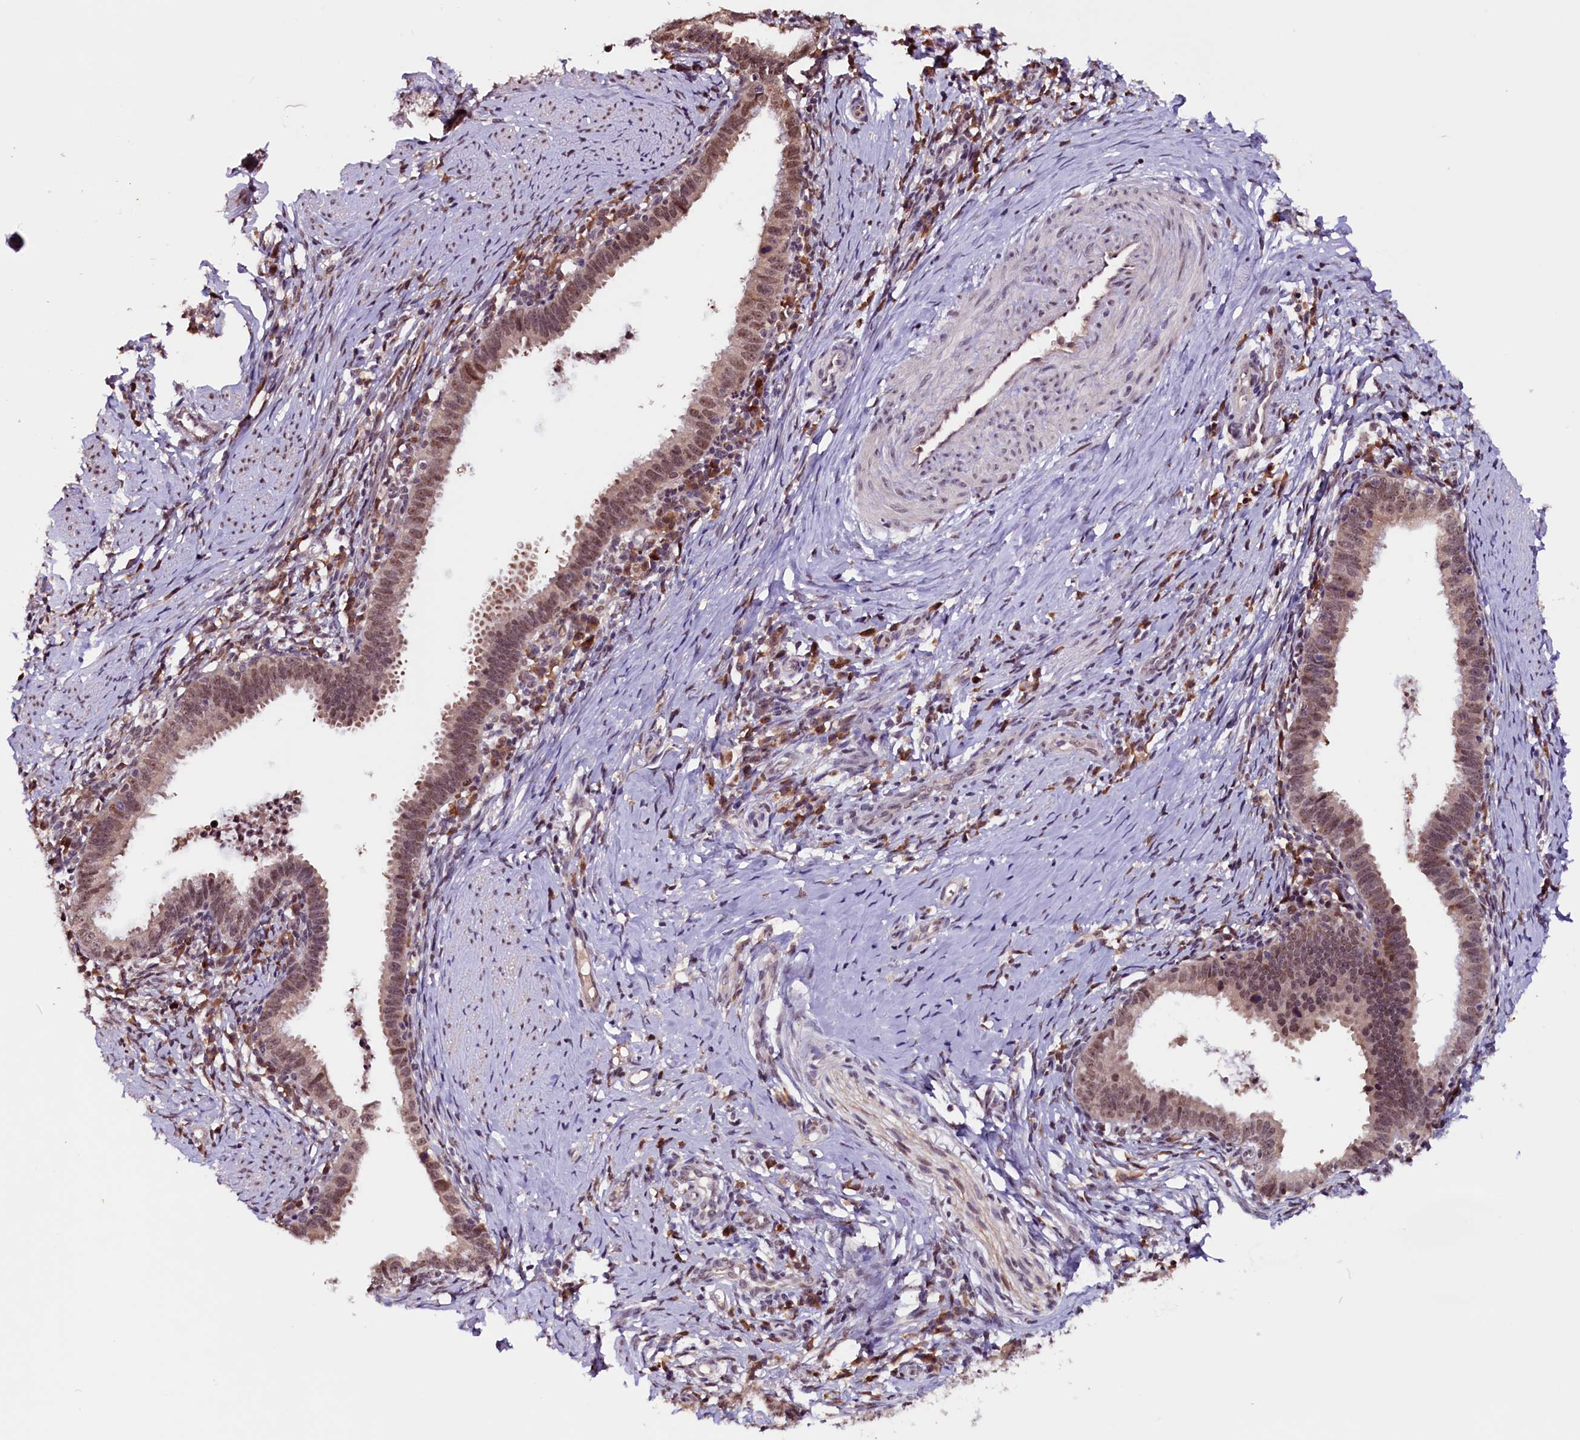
{"staining": {"intensity": "moderate", "quantity": ">75%", "location": "nuclear"}, "tissue": "cervical cancer", "cell_type": "Tumor cells", "image_type": "cancer", "snomed": [{"axis": "morphology", "description": "Adenocarcinoma, NOS"}, {"axis": "topography", "description": "Cervix"}], "caption": "IHC image of human adenocarcinoma (cervical) stained for a protein (brown), which displays medium levels of moderate nuclear expression in approximately >75% of tumor cells.", "gene": "RNMT", "patient": {"sex": "female", "age": 36}}